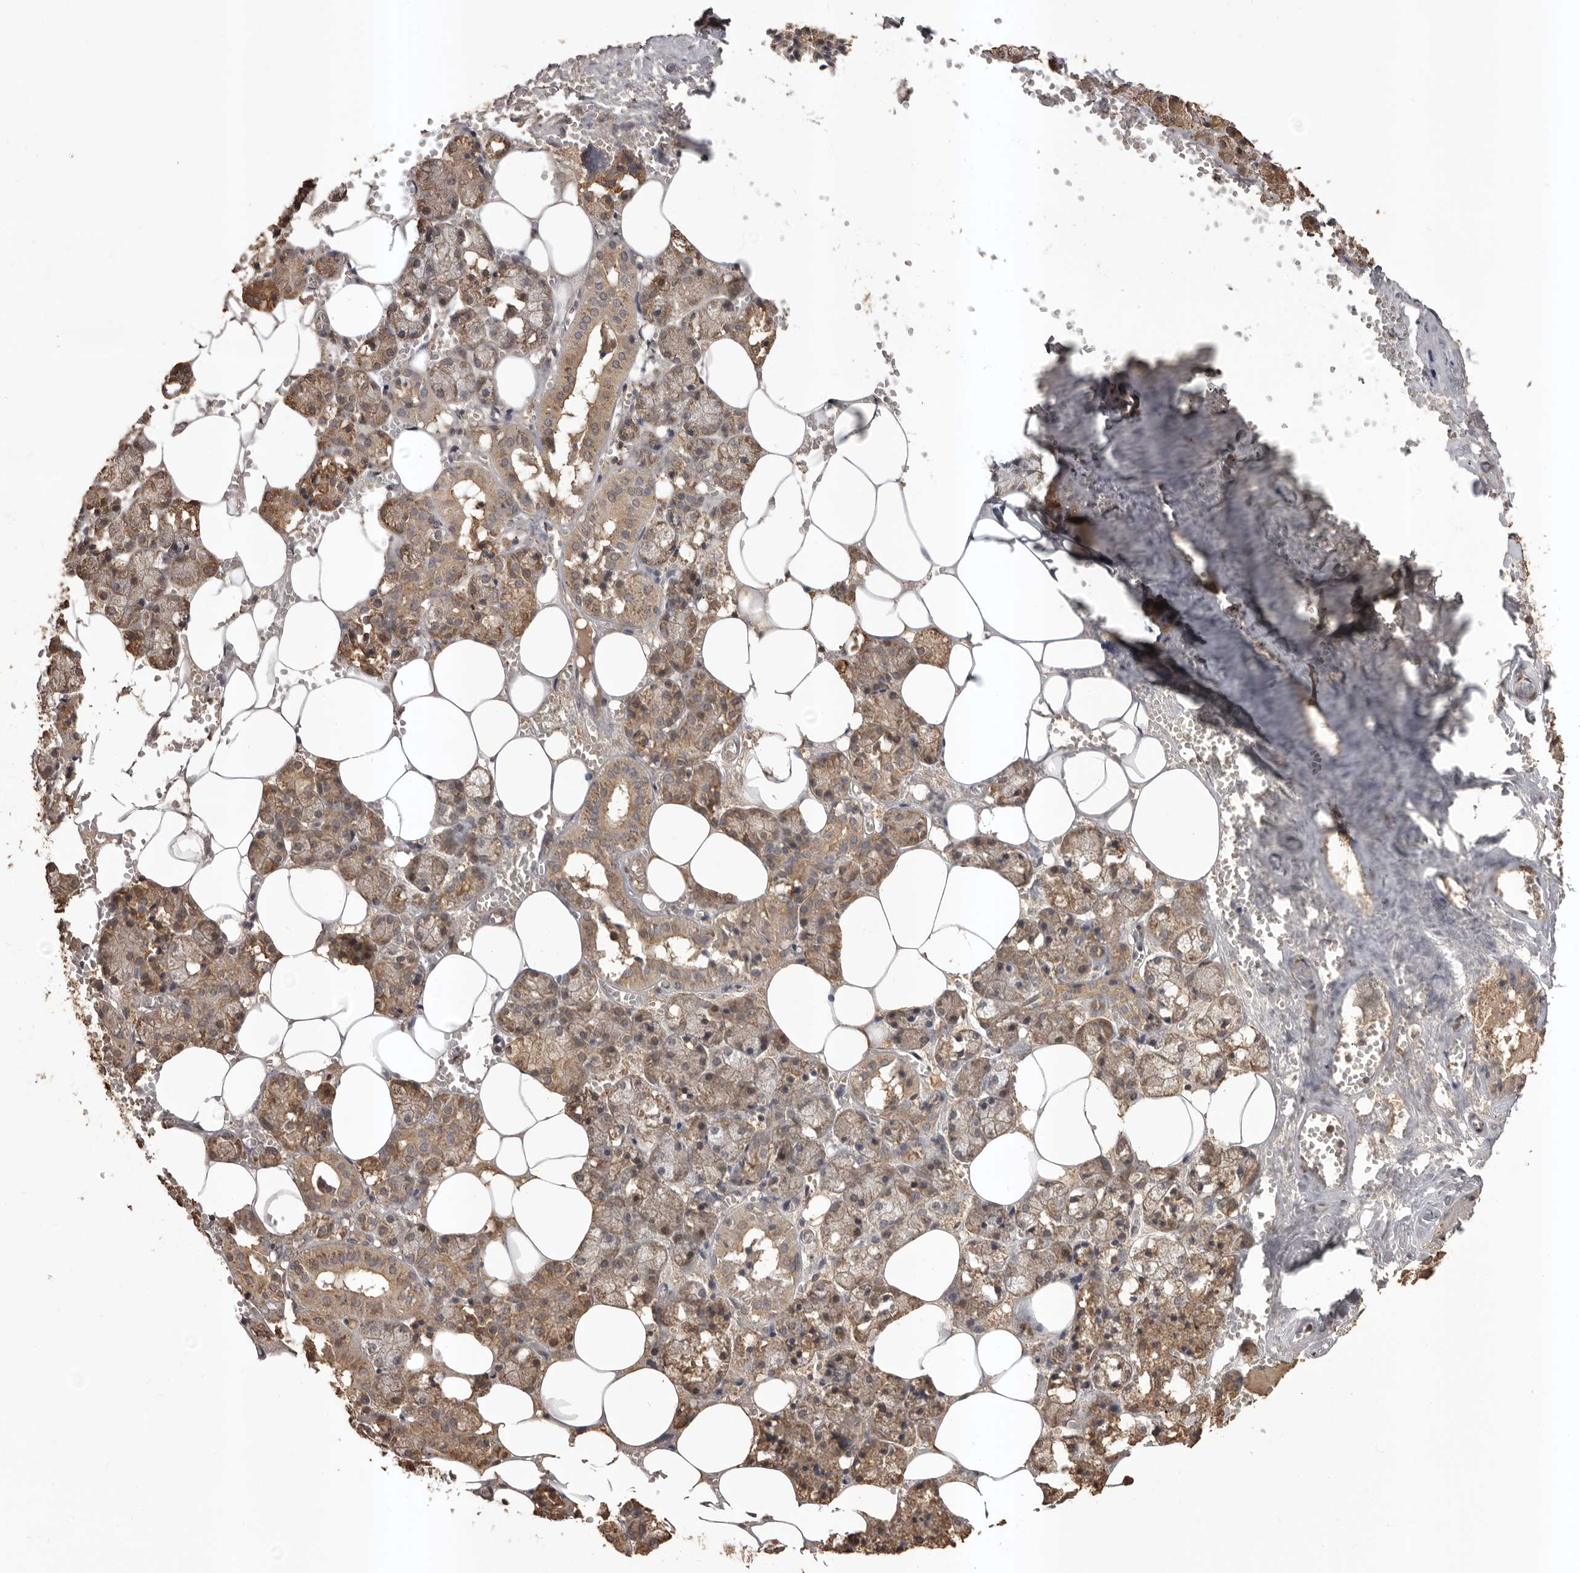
{"staining": {"intensity": "moderate", "quantity": ">75%", "location": "cytoplasmic/membranous"}, "tissue": "salivary gland", "cell_type": "Glandular cells", "image_type": "normal", "snomed": [{"axis": "morphology", "description": "Normal tissue, NOS"}, {"axis": "topography", "description": "Salivary gland"}], "caption": "IHC photomicrograph of normal salivary gland: human salivary gland stained using immunohistochemistry shows medium levels of moderate protein expression localized specifically in the cytoplasmic/membranous of glandular cells, appearing as a cytoplasmic/membranous brown color.", "gene": "SLC22A3", "patient": {"sex": "male", "age": 62}}